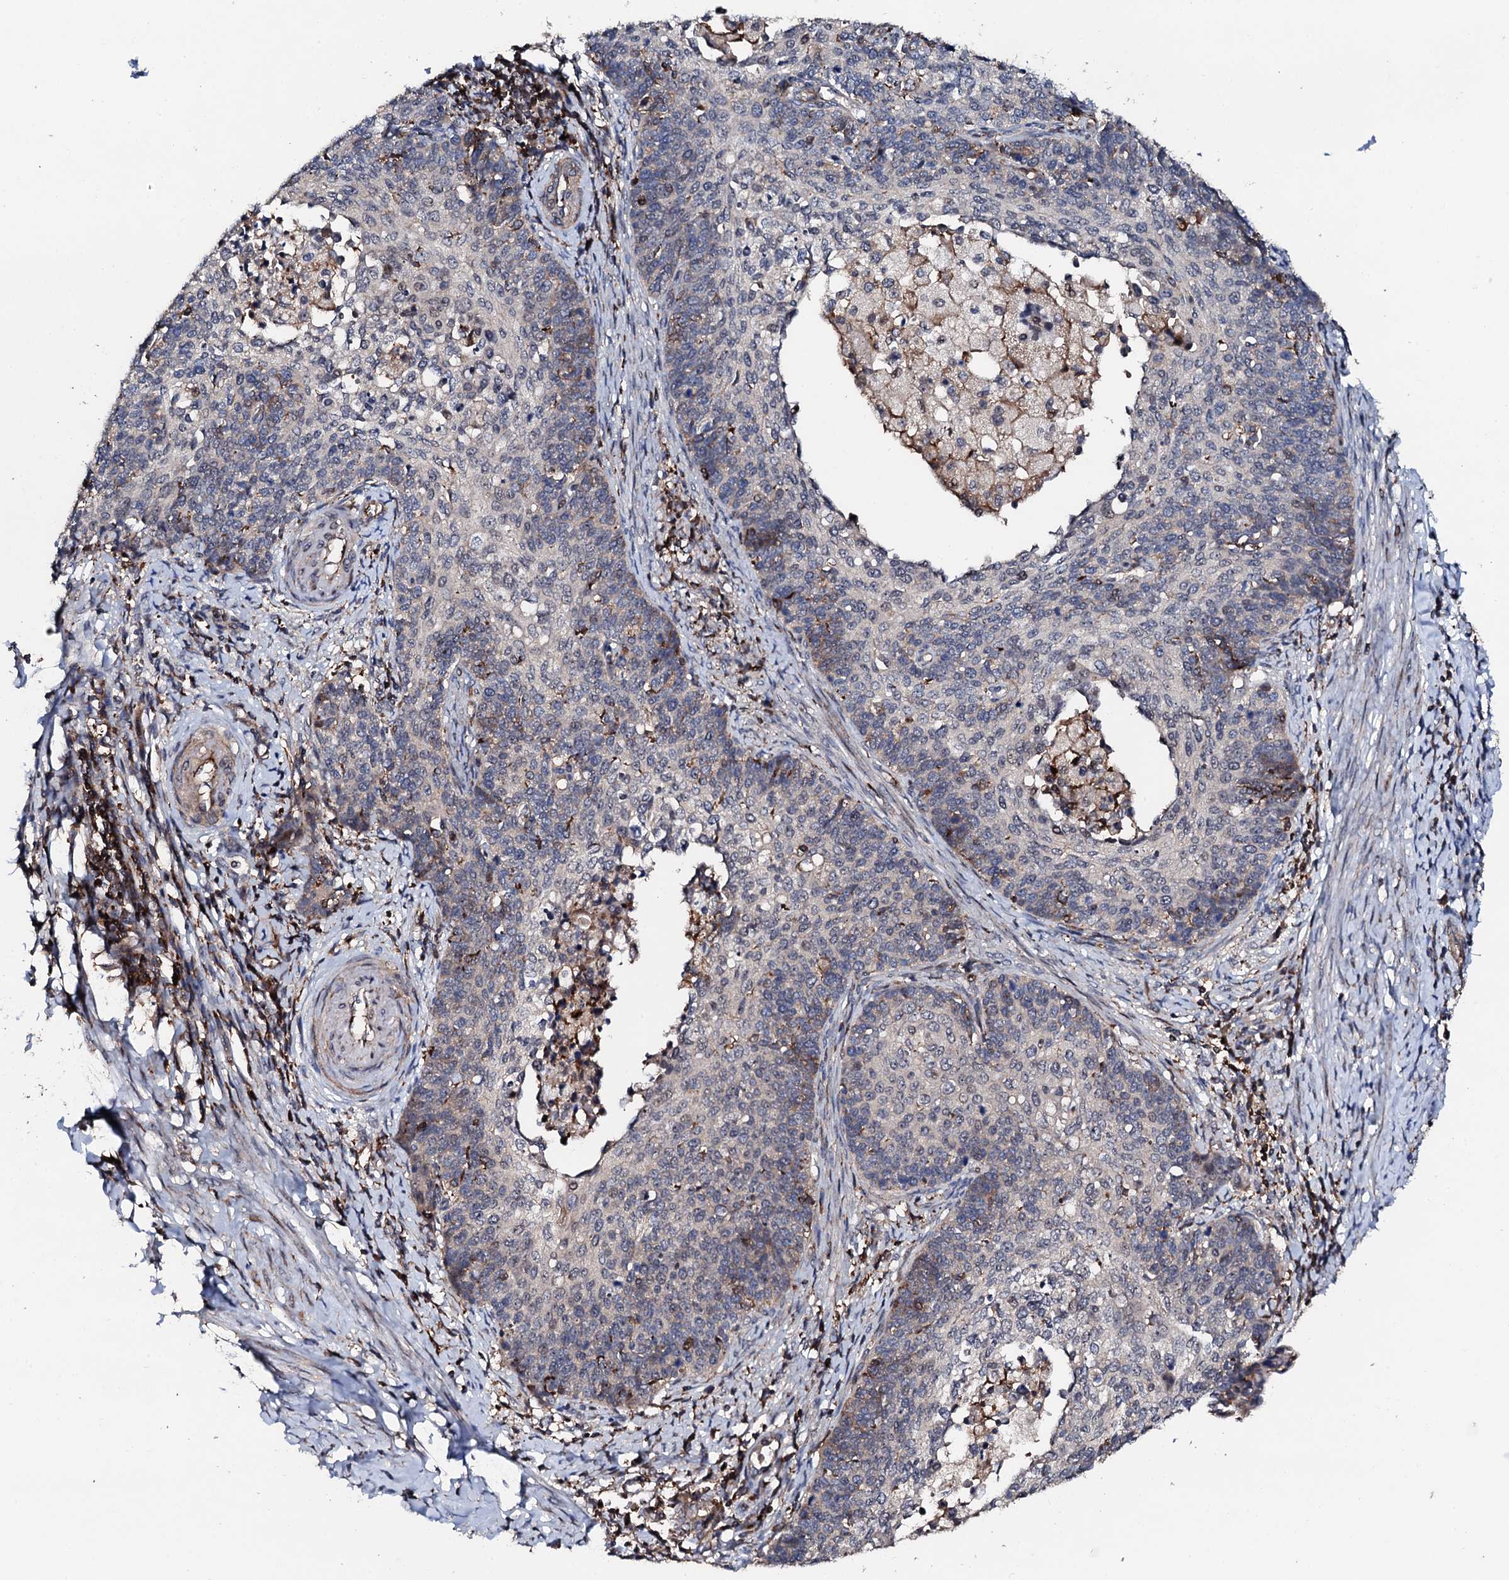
{"staining": {"intensity": "negative", "quantity": "none", "location": "none"}, "tissue": "cervical cancer", "cell_type": "Tumor cells", "image_type": "cancer", "snomed": [{"axis": "morphology", "description": "Squamous cell carcinoma, NOS"}, {"axis": "topography", "description": "Cervix"}], "caption": "This is an IHC image of cervical cancer. There is no positivity in tumor cells.", "gene": "GTPBP4", "patient": {"sex": "female", "age": 39}}